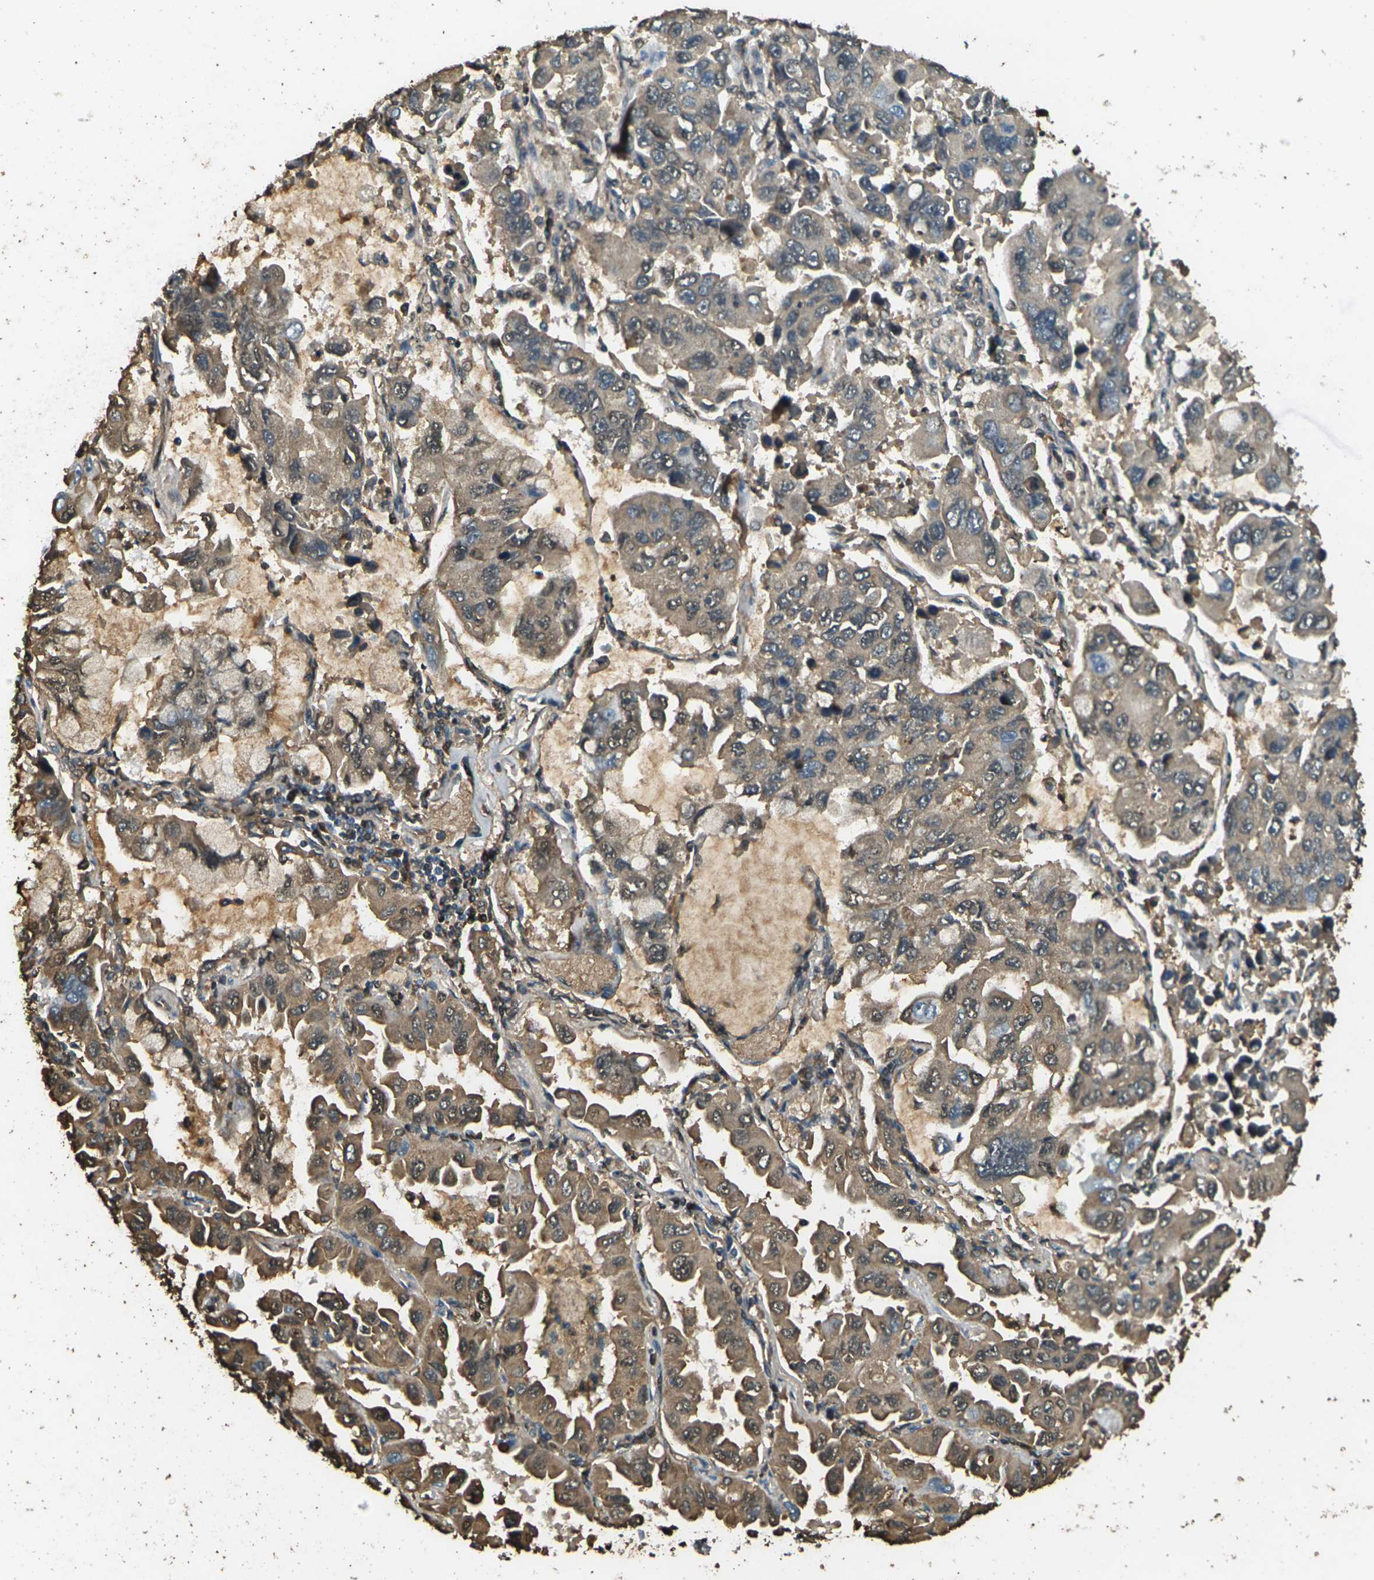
{"staining": {"intensity": "moderate", "quantity": "25%-75%", "location": "cytoplasmic/membranous"}, "tissue": "lung cancer", "cell_type": "Tumor cells", "image_type": "cancer", "snomed": [{"axis": "morphology", "description": "Adenocarcinoma, NOS"}, {"axis": "topography", "description": "Lung"}], "caption": "The histopathology image exhibits staining of adenocarcinoma (lung), revealing moderate cytoplasmic/membranous protein positivity (brown color) within tumor cells.", "gene": "CYP1B1", "patient": {"sex": "male", "age": 64}}